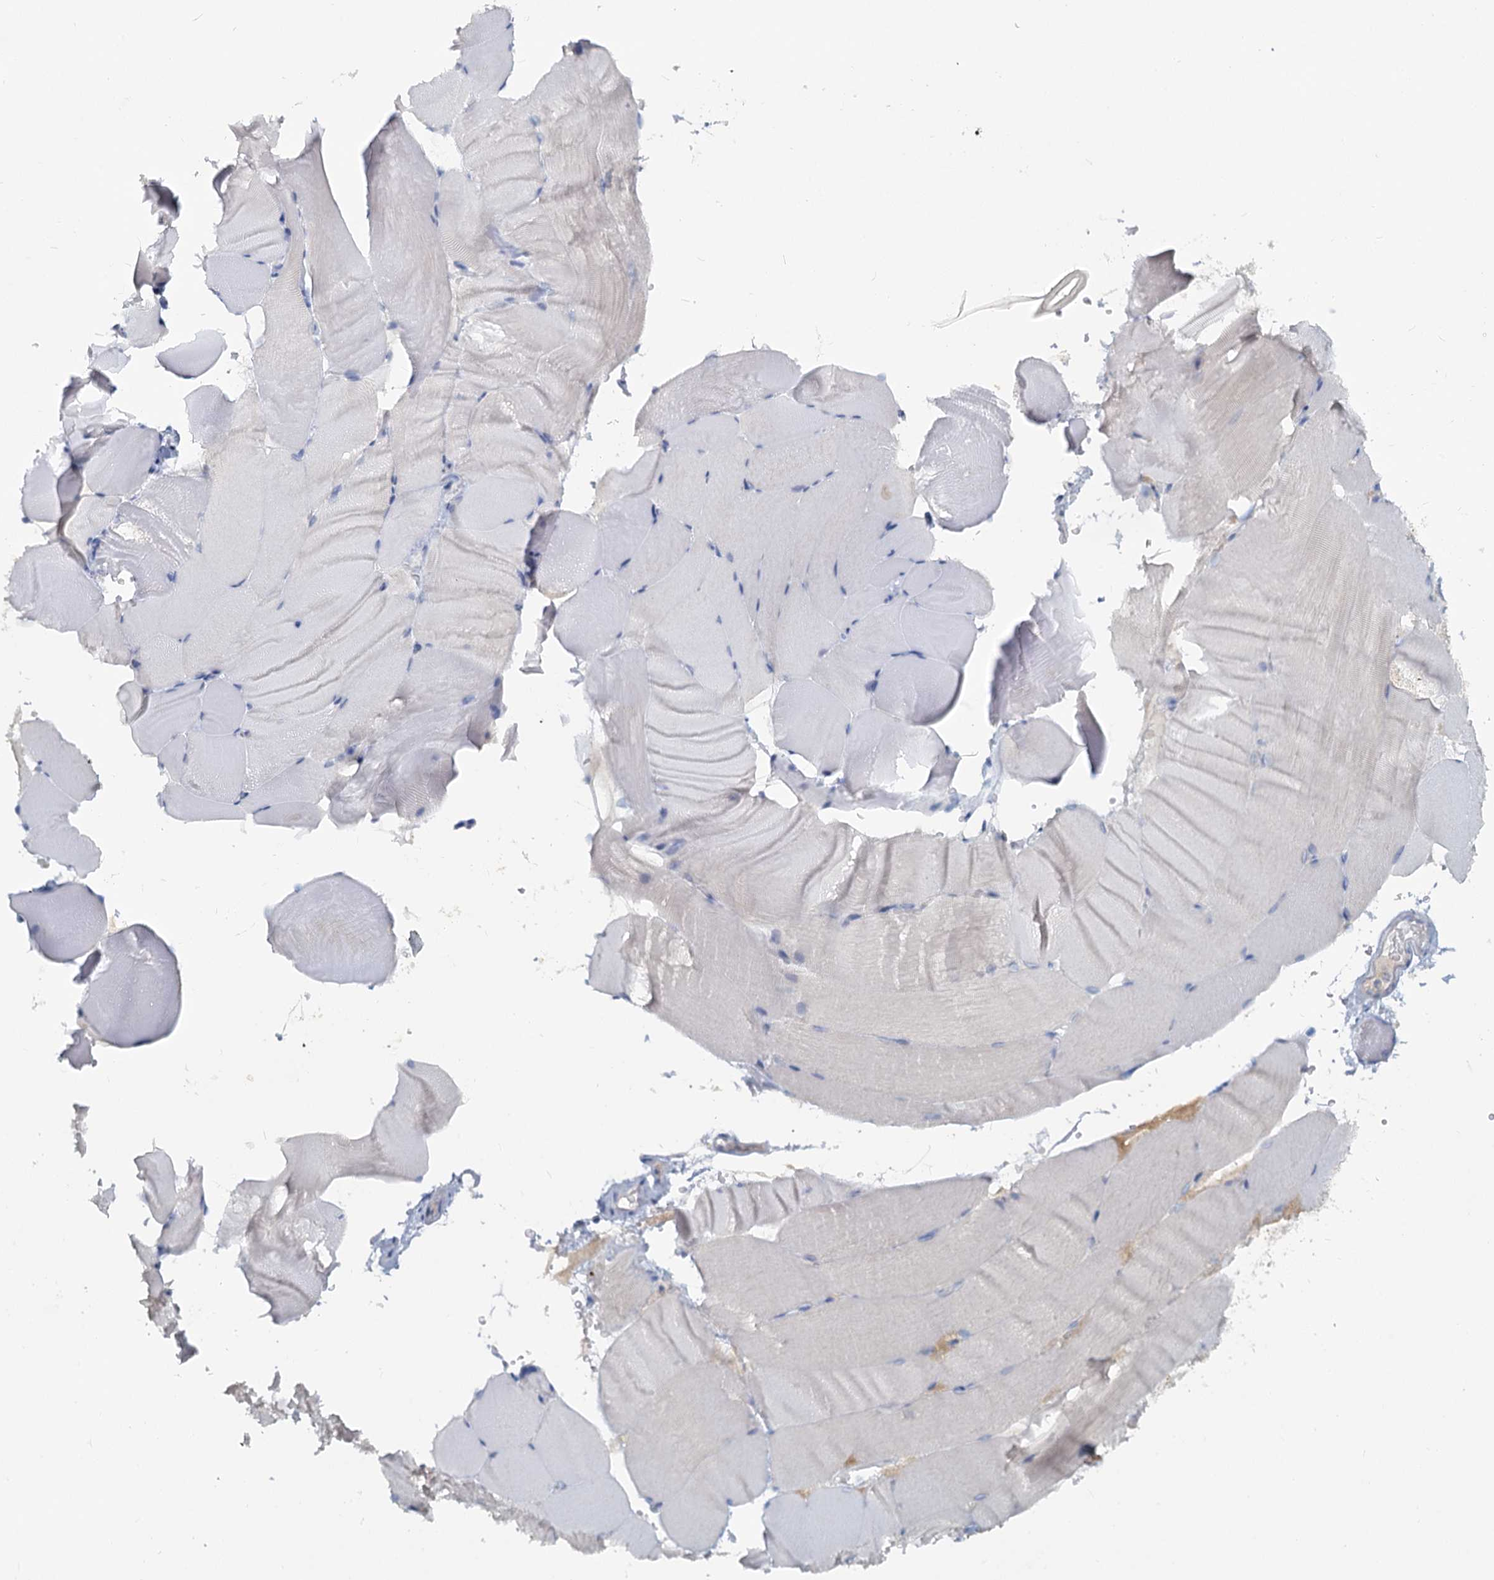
{"staining": {"intensity": "negative", "quantity": "none", "location": "none"}, "tissue": "skeletal muscle", "cell_type": "Myocytes", "image_type": "normal", "snomed": [{"axis": "morphology", "description": "Normal tissue, NOS"}, {"axis": "topography", "description": "Skeletal muscle"}, {"axis": "topography", "description": "Parathyroid gland"}], "caption": "DAB (3,3'-diaminobenzidine) immunohistochemical staining of normal human skeletal muscle displays no significant expression in myocytes.", "gene": "CHGA", "patient": {"sex": "female", "age": 37}}